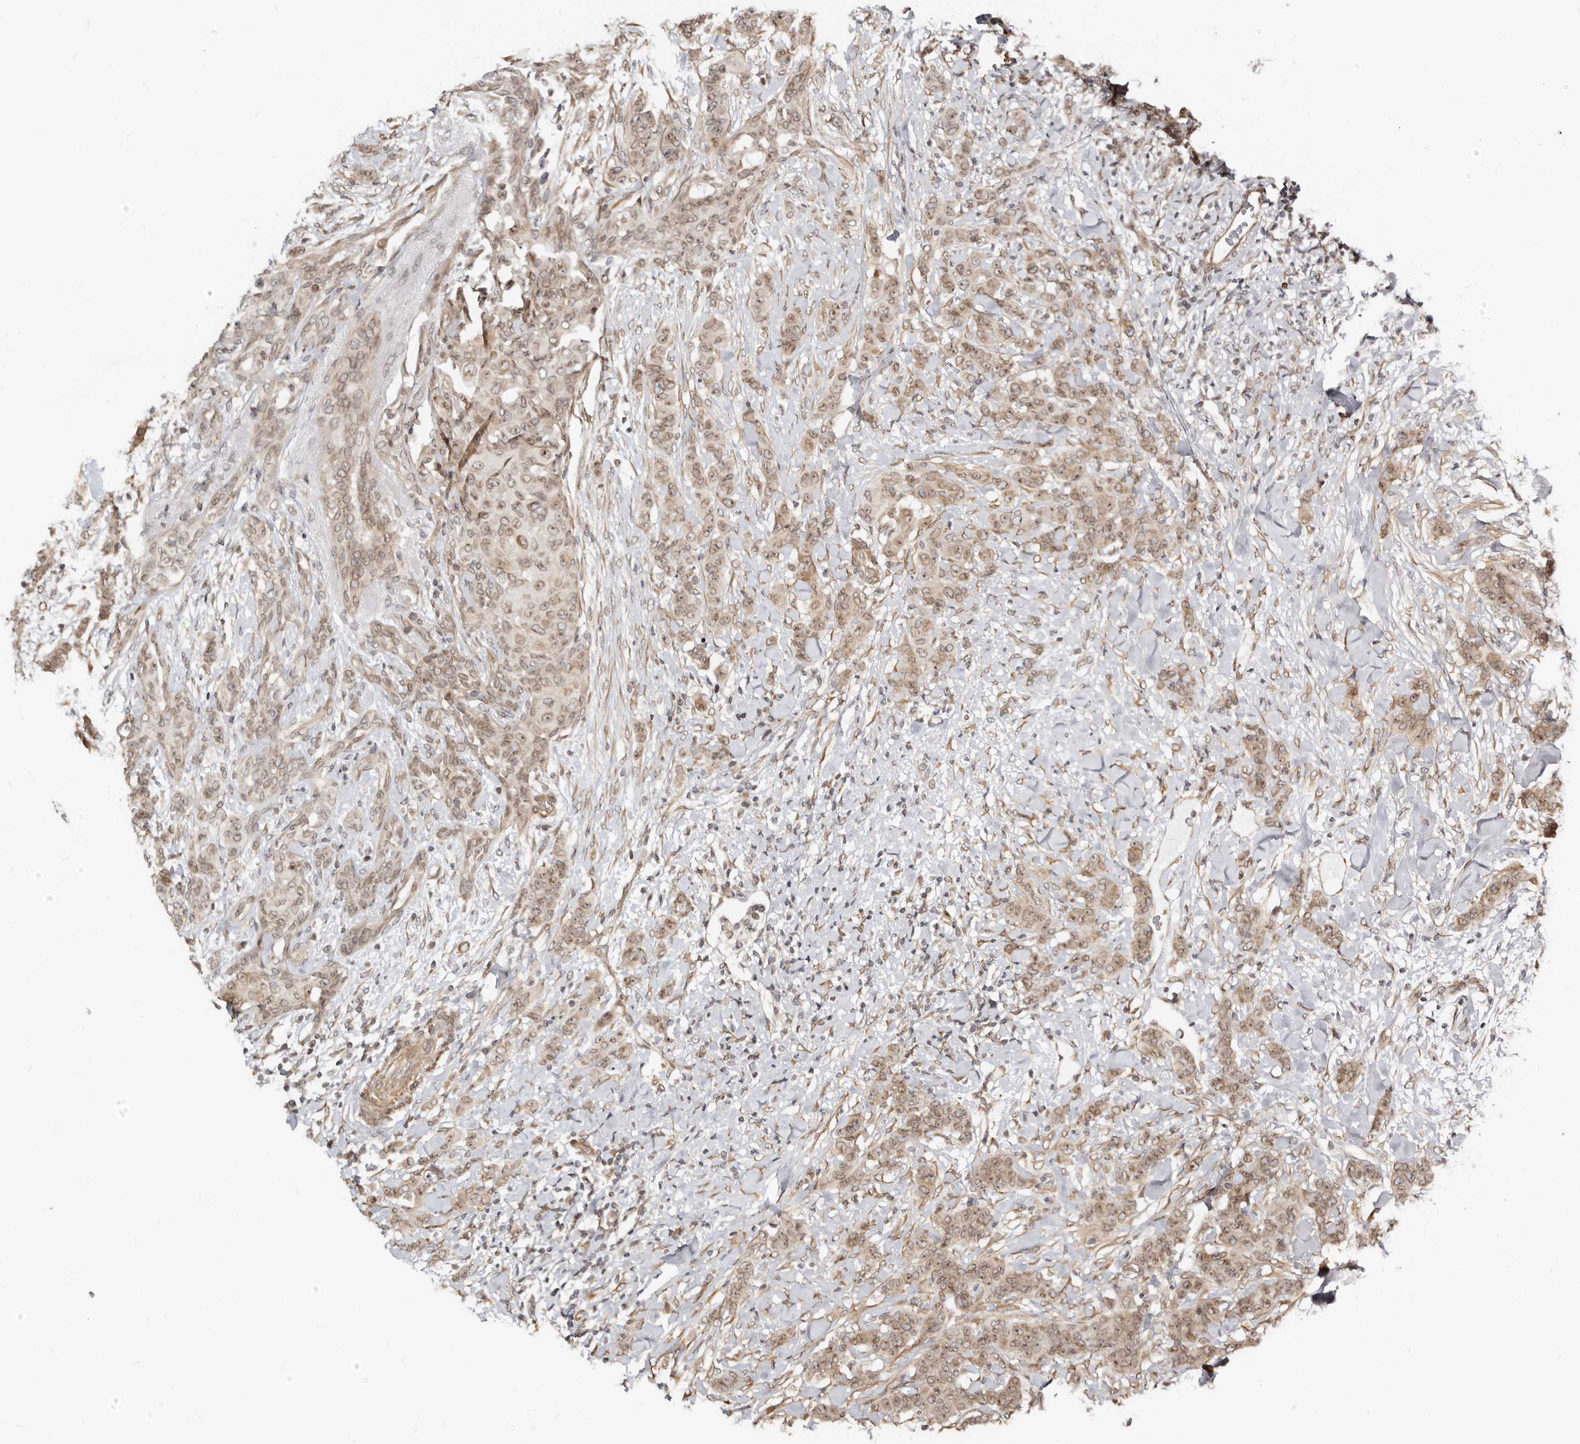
{"staining": {"intensity": "weak", "quantity": "25%-75%", "location": "cytoplasmic/membranous,nuclear"}, "tissue": "breast cancer", "cell_type": "Tumor cells", "image_type": "cancer", "snomed": [{"axis": "morphology", "description": "Duct carcinoma"}, {"axis": "topography", "description": "Breast"}], "caption": "IHC of infiltrating ductal carcinoma (breast) demonstrates low levels of weak cytoplasmic/membranous and nuclear staining in approximately 25%-75% of tumor cells. (DAB (3,3'-diaminobenzidine) = brown stain, brightfield microscopy at high magnification).", "gene": "NUP153", "patient": {"sex": "female", "age": 40}}